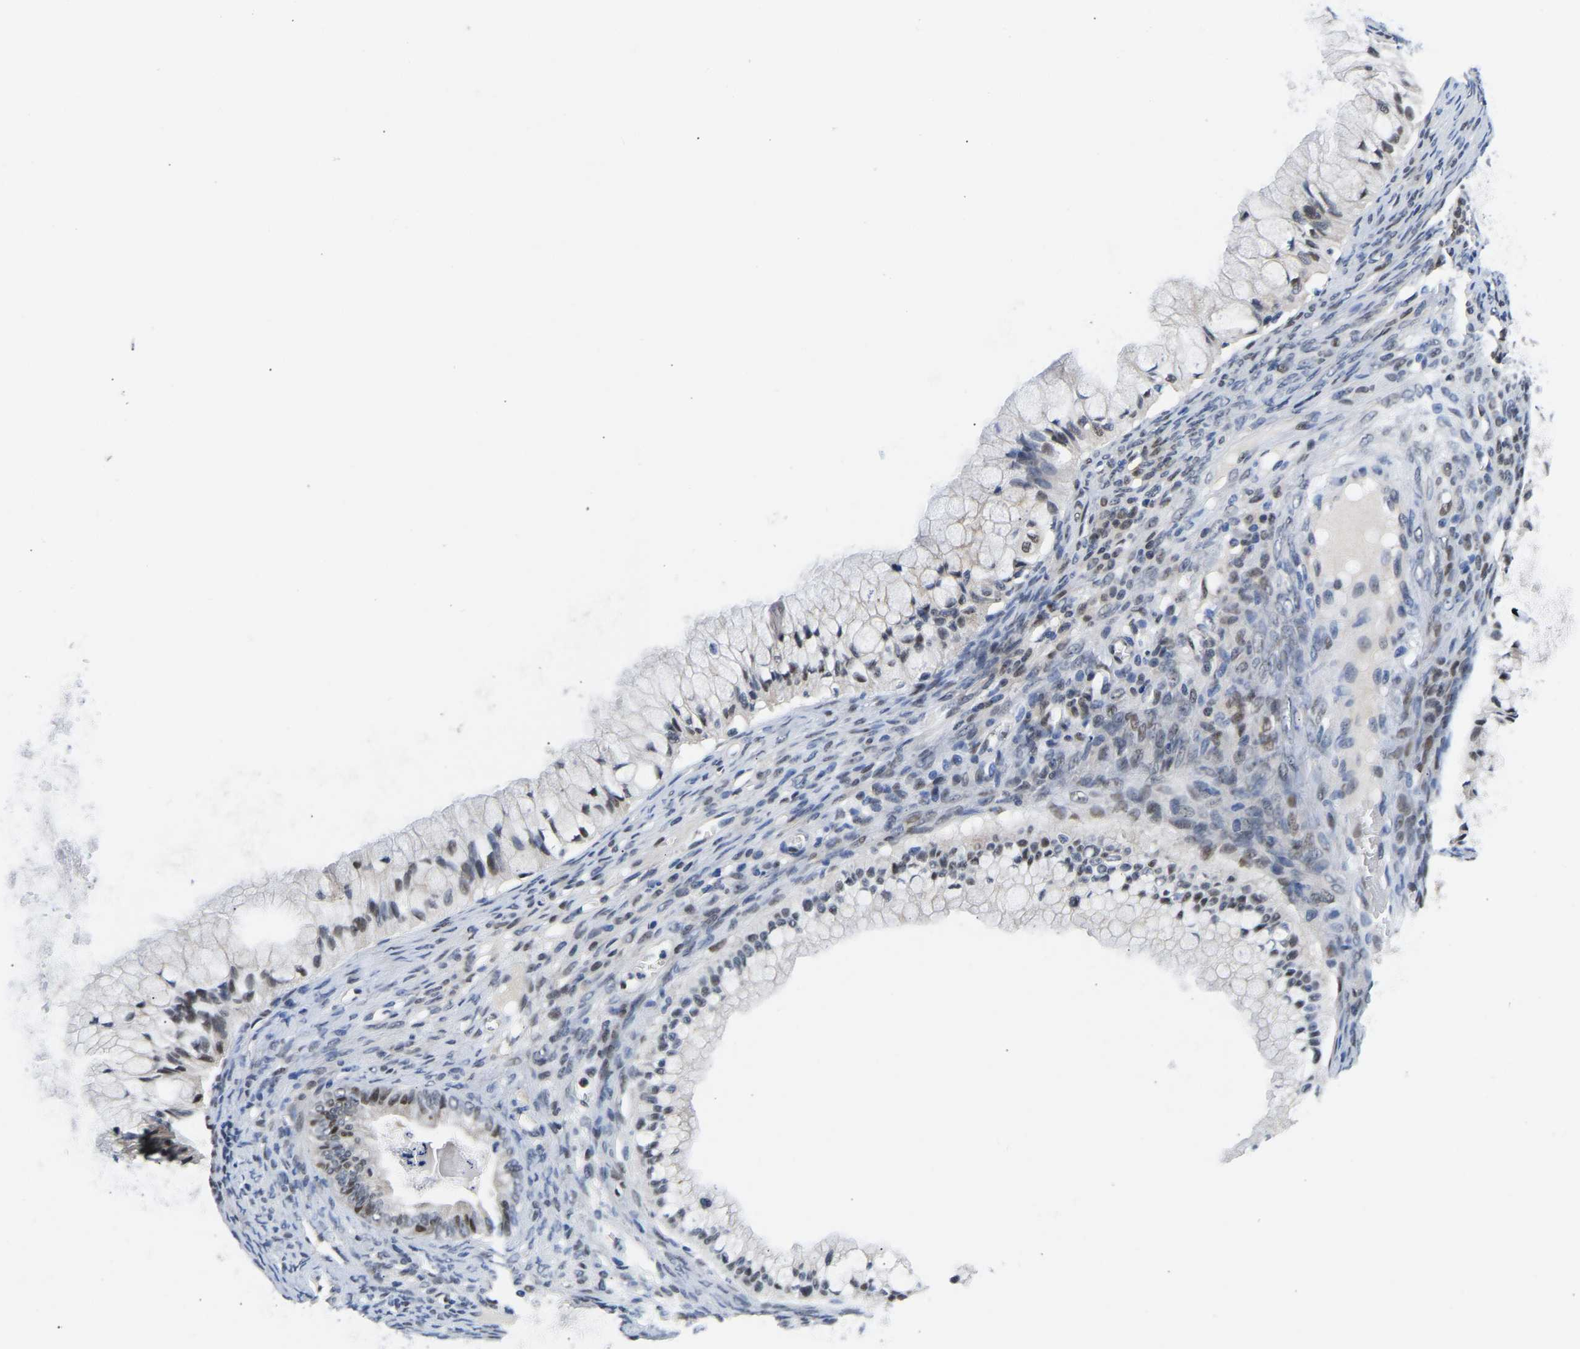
{"staining": {"intensity": "moderate", "quantity": "<25%", "location": "nuclear"}, "tissue": "ovarian cancer", "cell_type": "Tumor cells", "image_type": "cancer", "snomed": [{"axis": "morphology", "description": "Cystadenocarcinoma, mucinous, NOS"}, {"axis": "topography", "description": "Ovary"}], "caption": "Tumor cells show low levels of moderate nuclear staining in approximately <25% of cells in mucinous cystadenocarcinoma (ovarian).", "gene": "PTRHD1", "patient": {"sex": "female", "age": 57}}